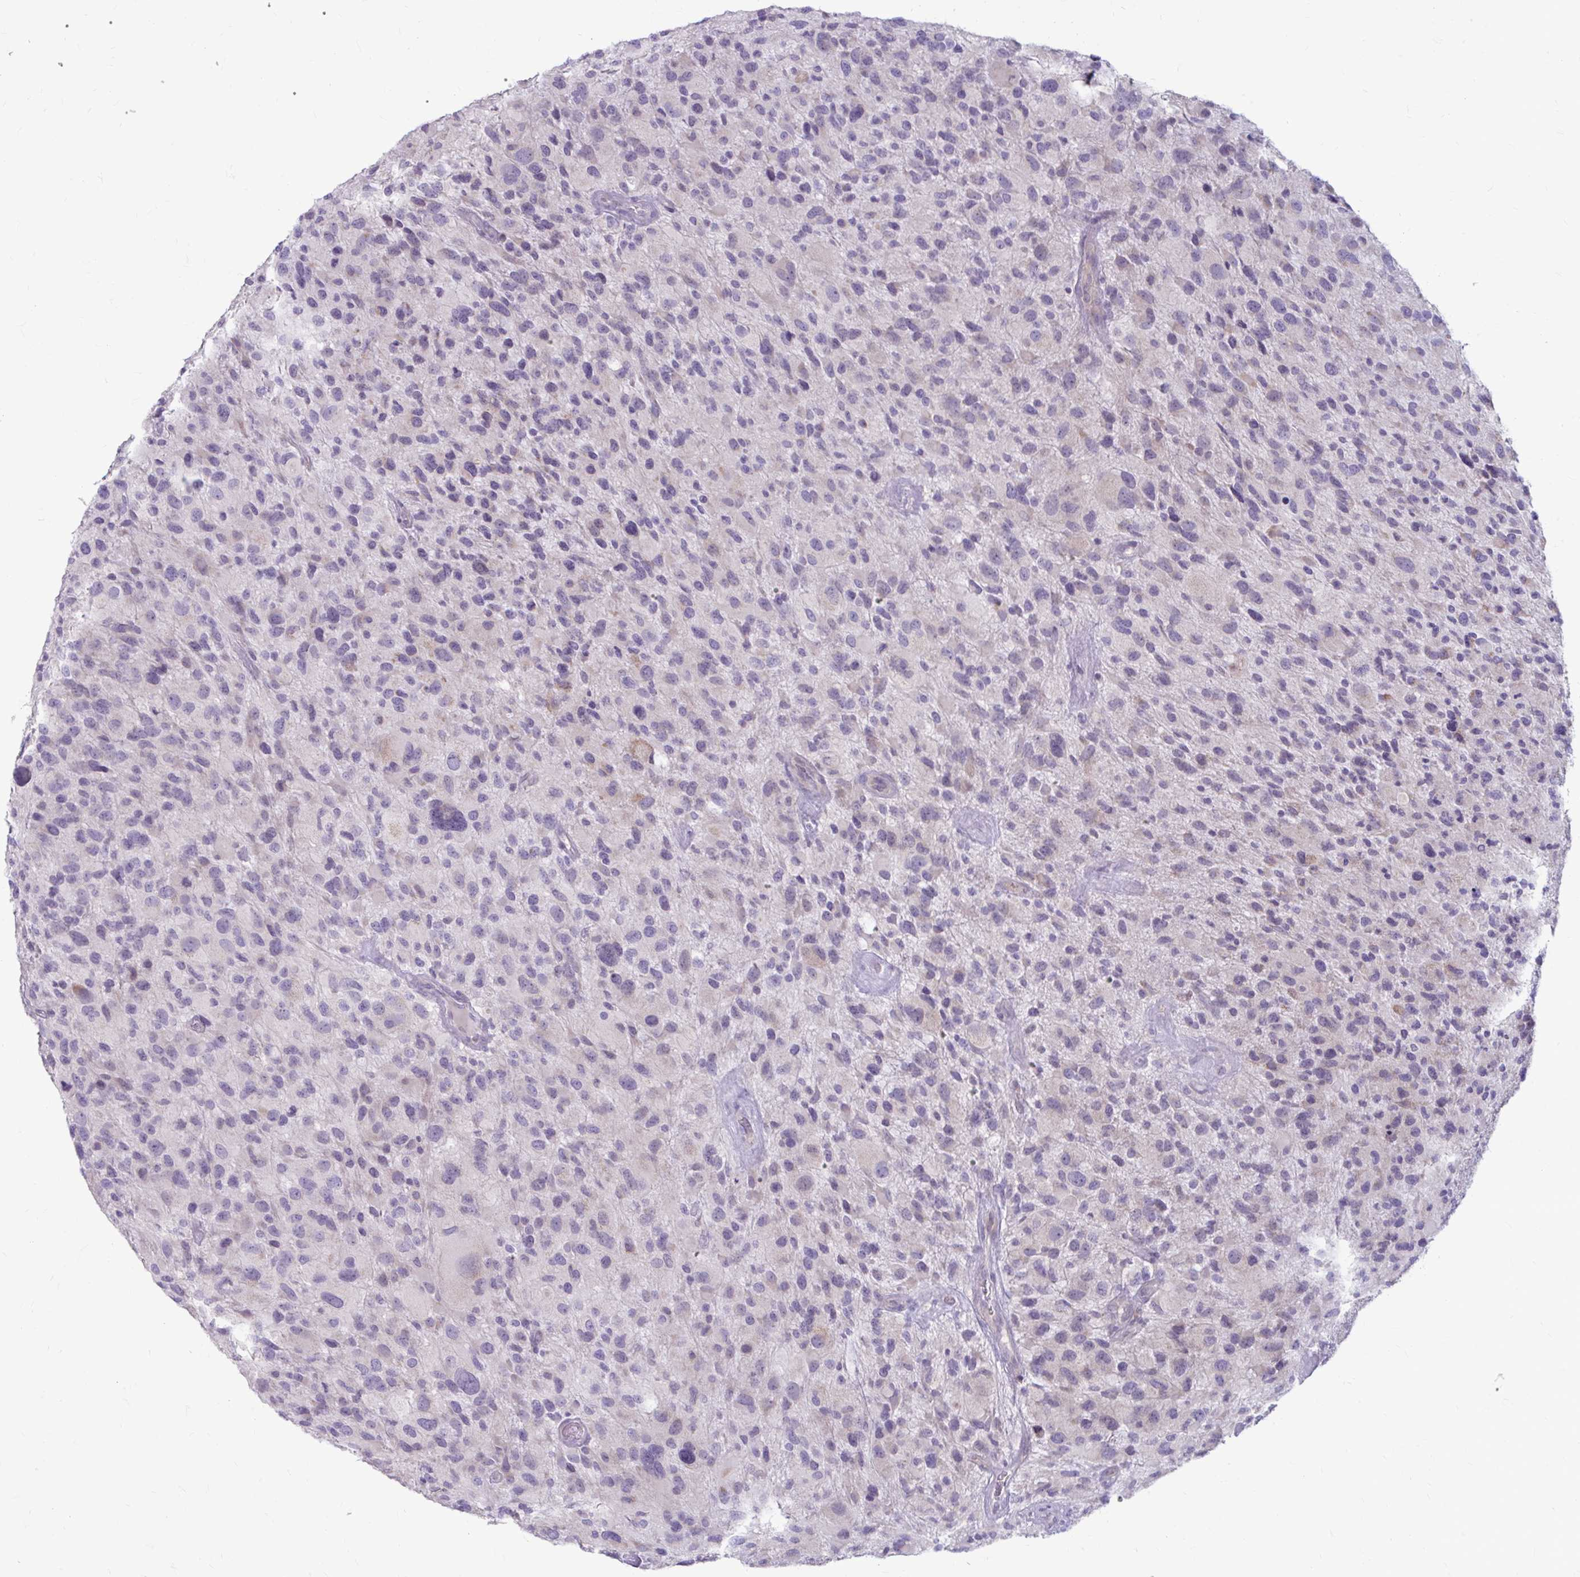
{"staining": {"intensity": "negative", "quantity": "none", "location": "none"}, "tissue": "glioma", "cell_type": "Tumor cells", "image_type": "cancer", "snomed": [{"axis": "morphology", "description": "Glioma, malignant, High grade"}, {"axis": "topography", "description": "Brain"}], "caption": "Human glioma stained for a protein using immunohistochemistry (IHC) demonstrates no expression in tumor cells.", "gene": "CHIA", "patient": {"sex": "female", "age": 67}}